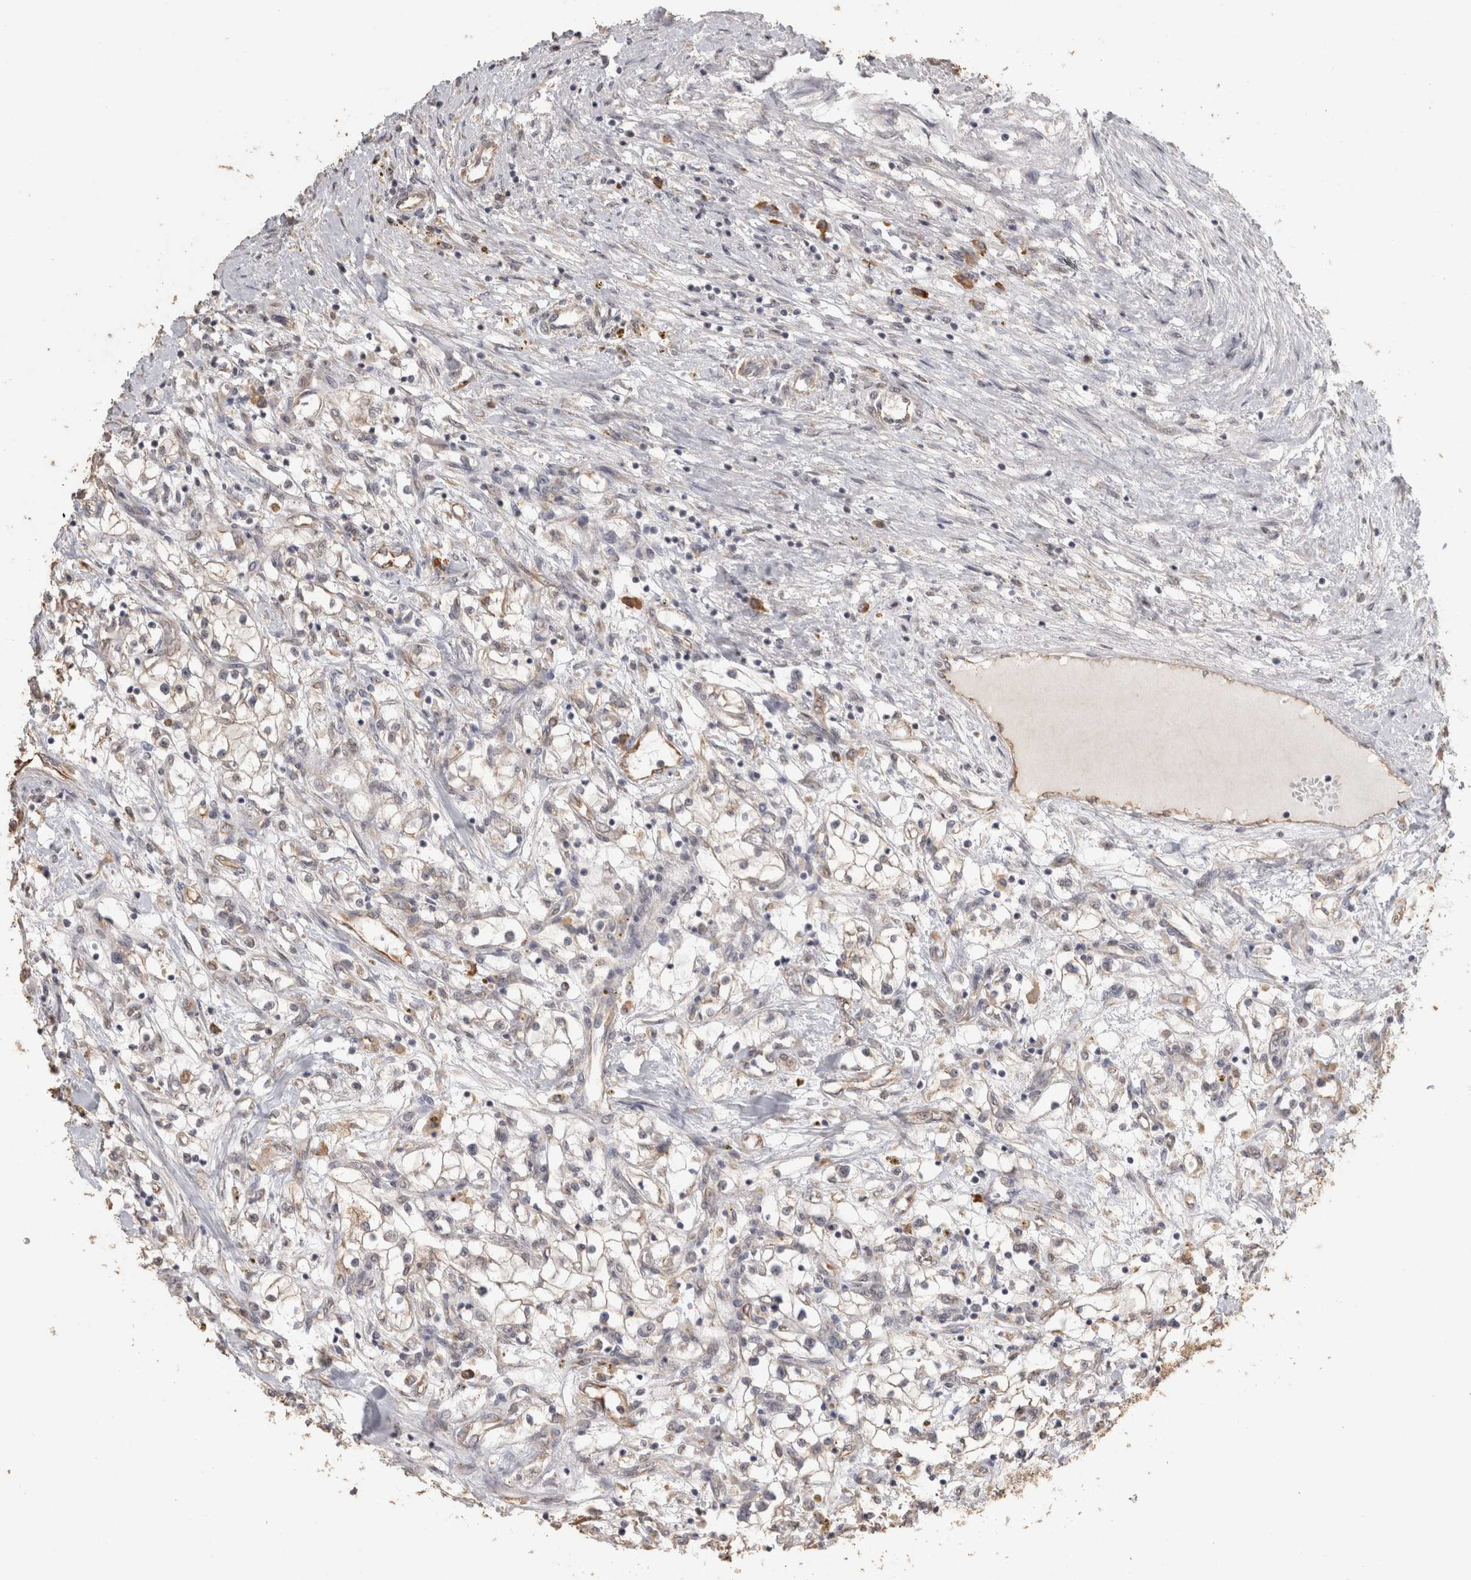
{"staining": {"intensity": "weak", "quantity": "<25%", "location": "cytoplasmic/membranous"}, "tissue": "renal cancer", "cell_type": "Tumor cells", "image_type": "cancer", "snomed": [{"axis": "morphology", "description": "Adenocarcinoma, NOS"}, {"axis": "topography", "description": "Kidney"}], "caption": "Immunohistochemical staining of adenocarcinoma (renal) exhibits no significant positivity in tumor cells.", "gene": "REPS2", "patient": {"sex": "male", "age": 68}}